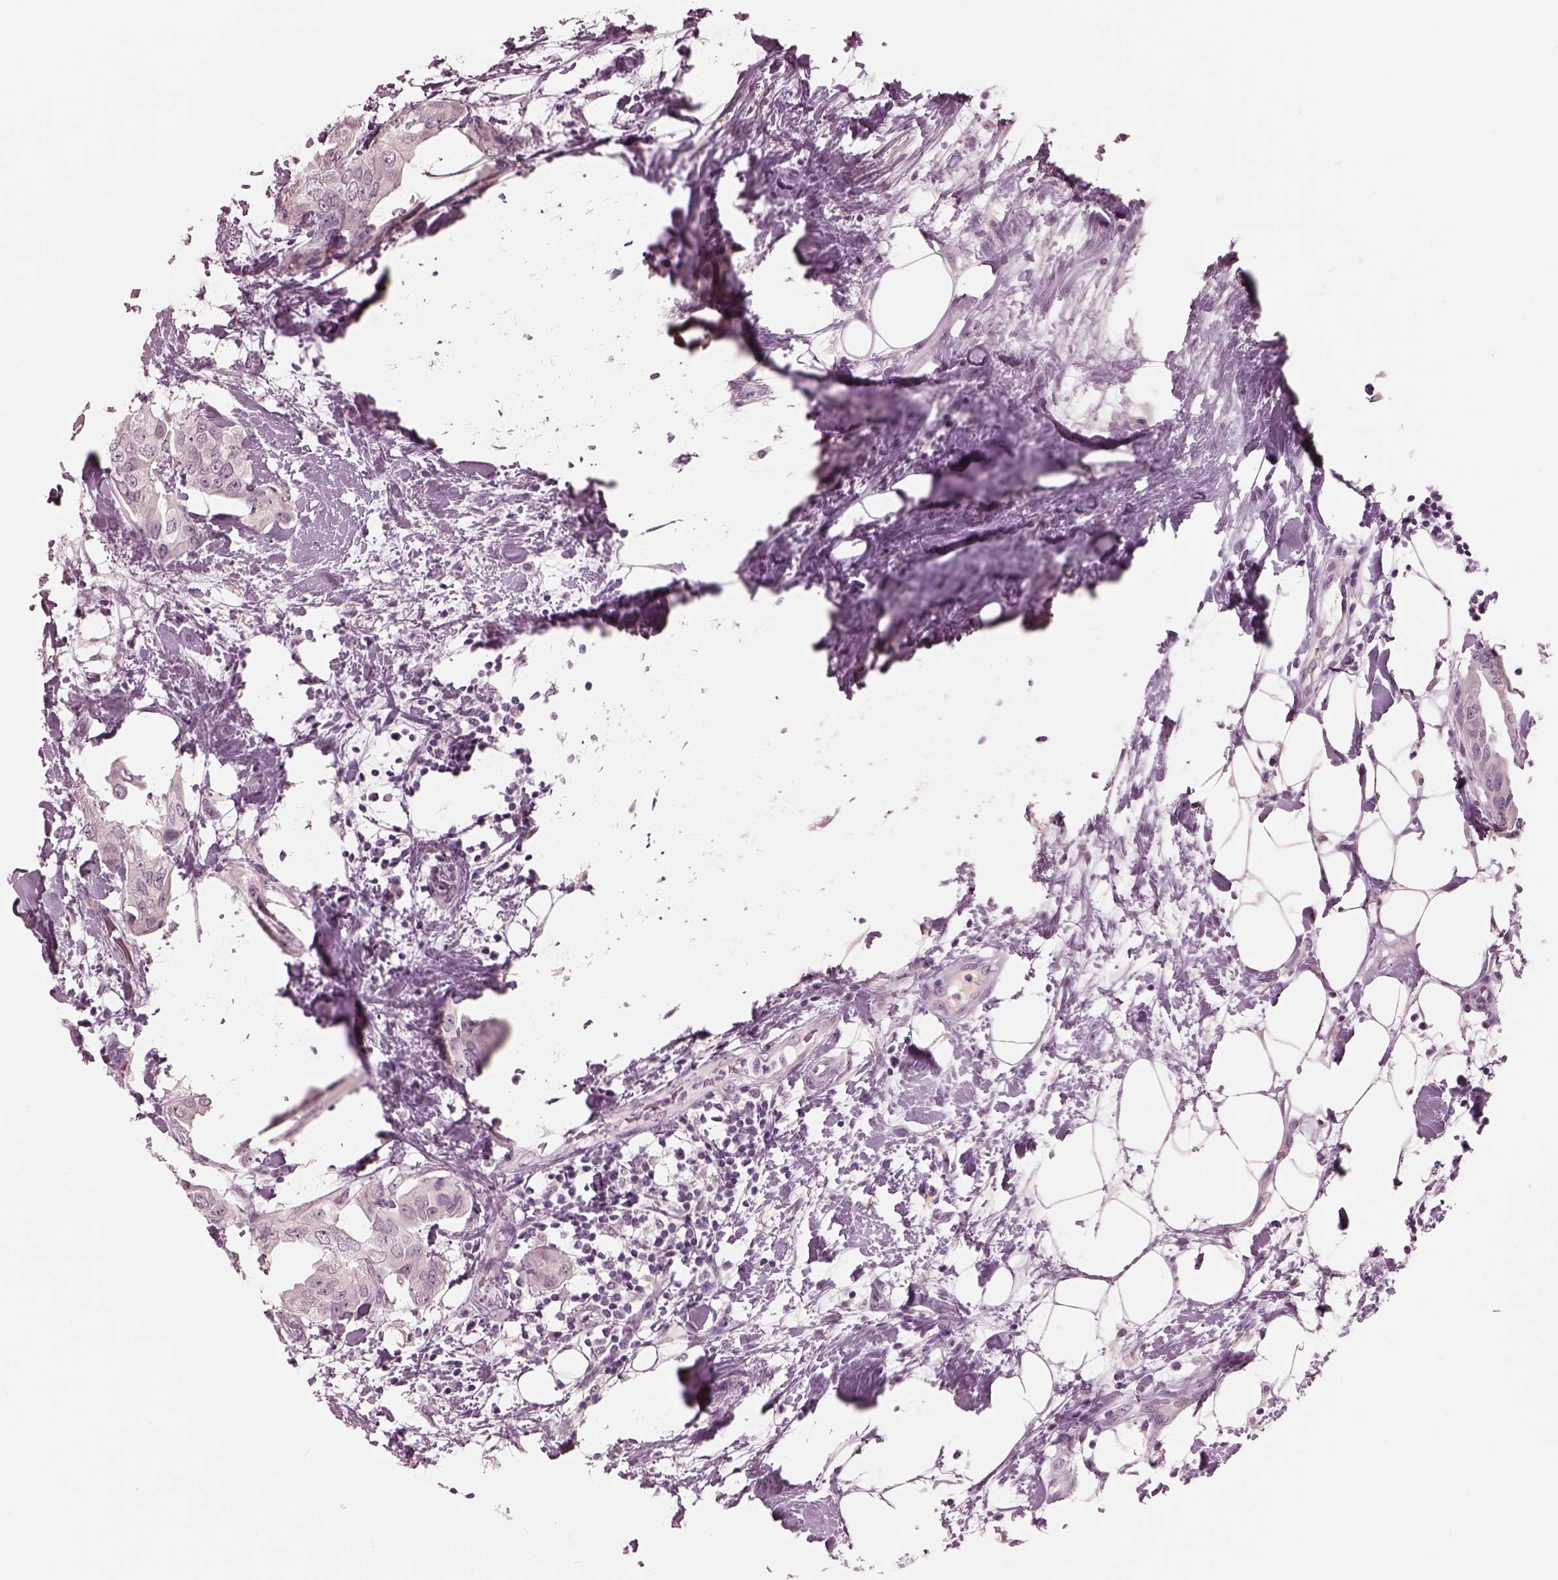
{"staining": {"intensity": "negative", "quantity": "none", "location": "none"}, "tissue": "breast cancer", "cell_type": "Tumor cells", "image_type": "cancer", "snomed": [{"axis": "morphology", "description": "Normal tissue, NOS"}, {"axis": "morphology", "description": "Duct carcinoma"}, {"axis": "topography", "description": "Breast"}], "caption": "Tumor cells are negative for brown protein staining in breast cancer.", "gene": "GARIN4", "patient": {"sex": "female", "age": 40}}